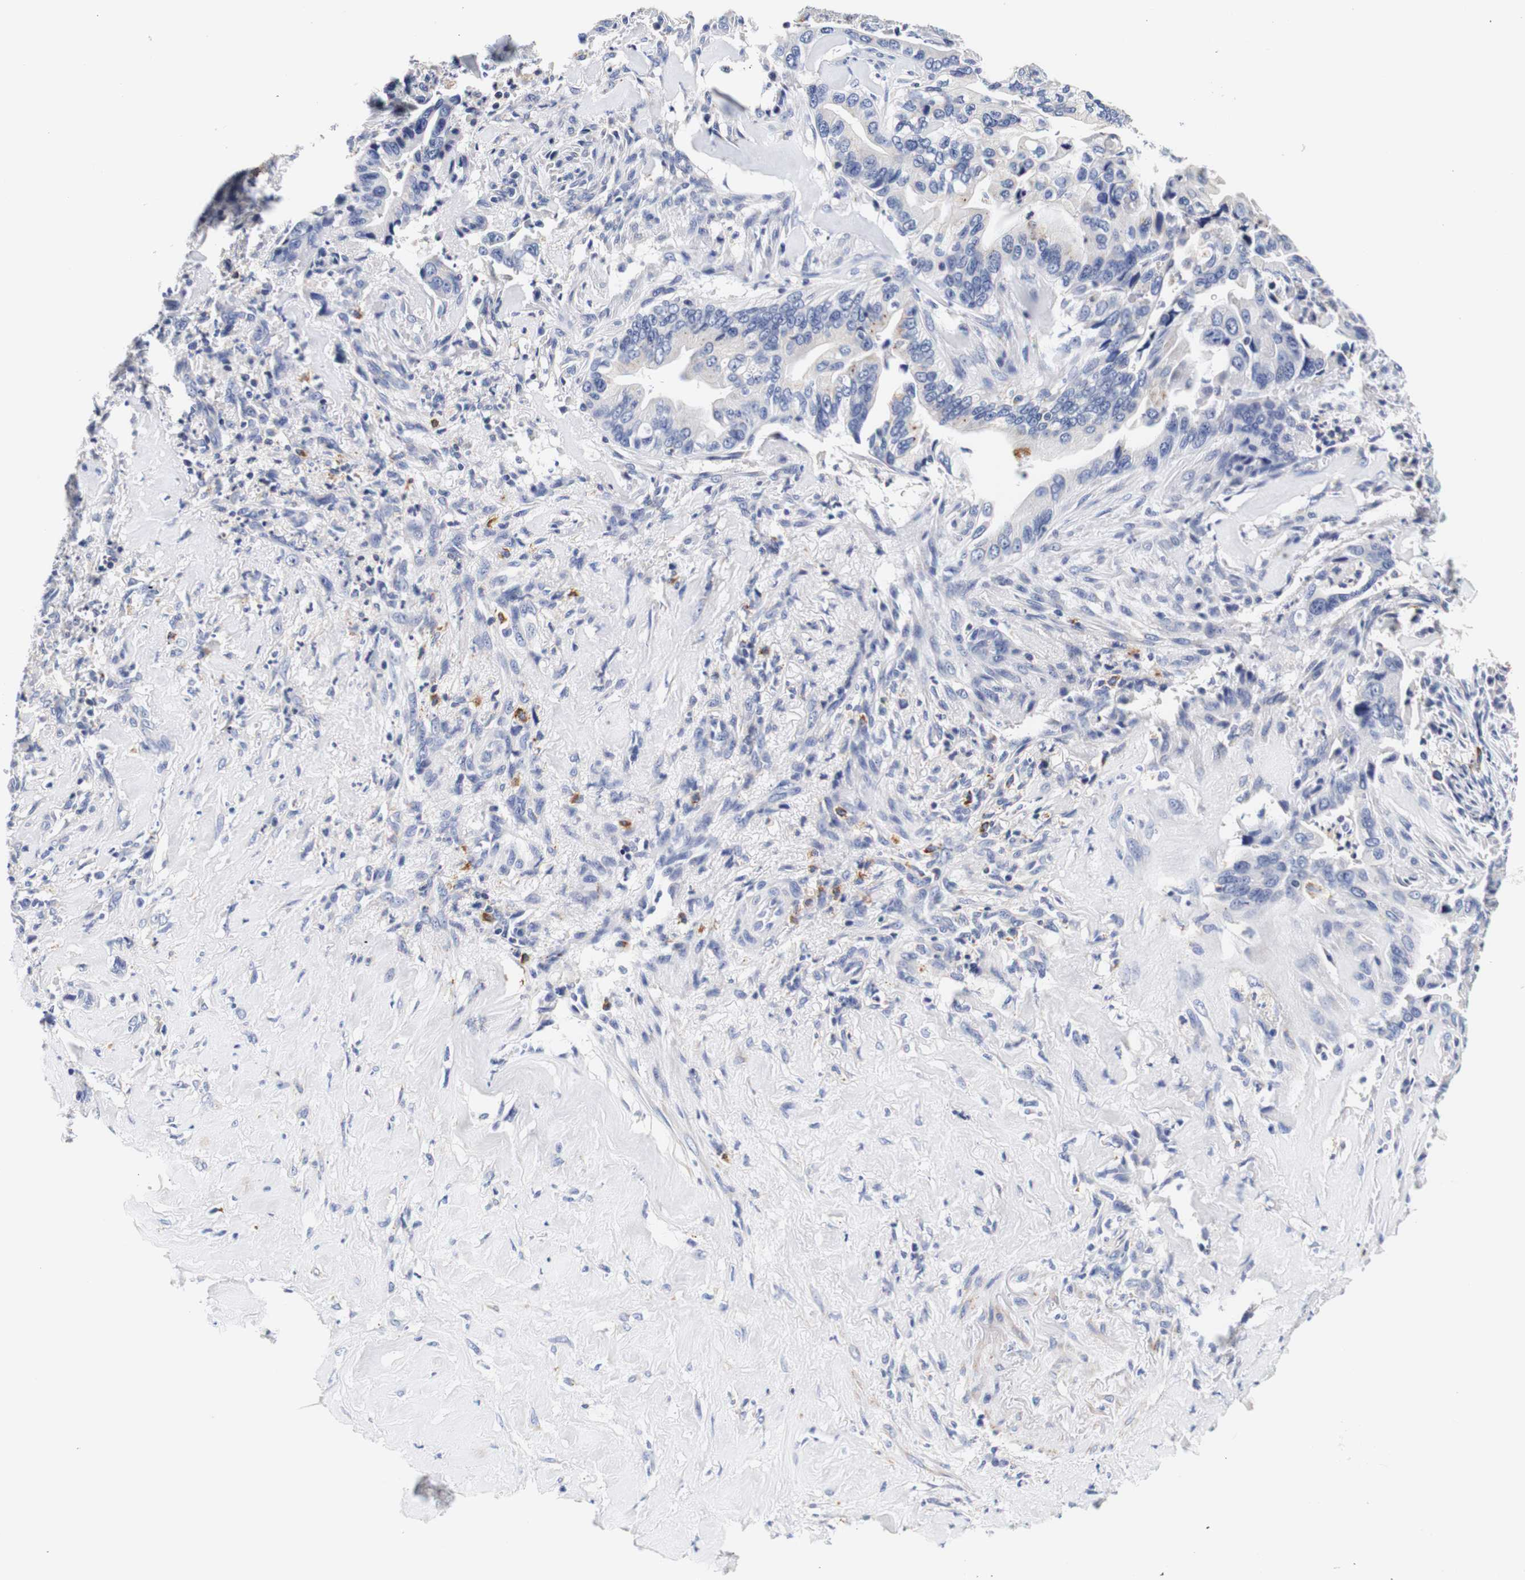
{"staining": {"intensity": "moderate", "quantity": "25%-75%", "location": "cytoplasmic/membranous"}, "tissue": "liver cancer", "cell_type": "Tumor cells", "image_type": "cancer", "snomed": [{"axis": "morphology", "description": "Cholangiocarcinoma"}, {"axis": "topography", "description": "Liver"}], "caption": "This is a micrograph of IHC staining of liver cancer, which shows moderate expression in the cytoplasmic/membranous of tumor cells.", "gene": "CAMK4", "patient": {"sex": "female", "age": 67}}